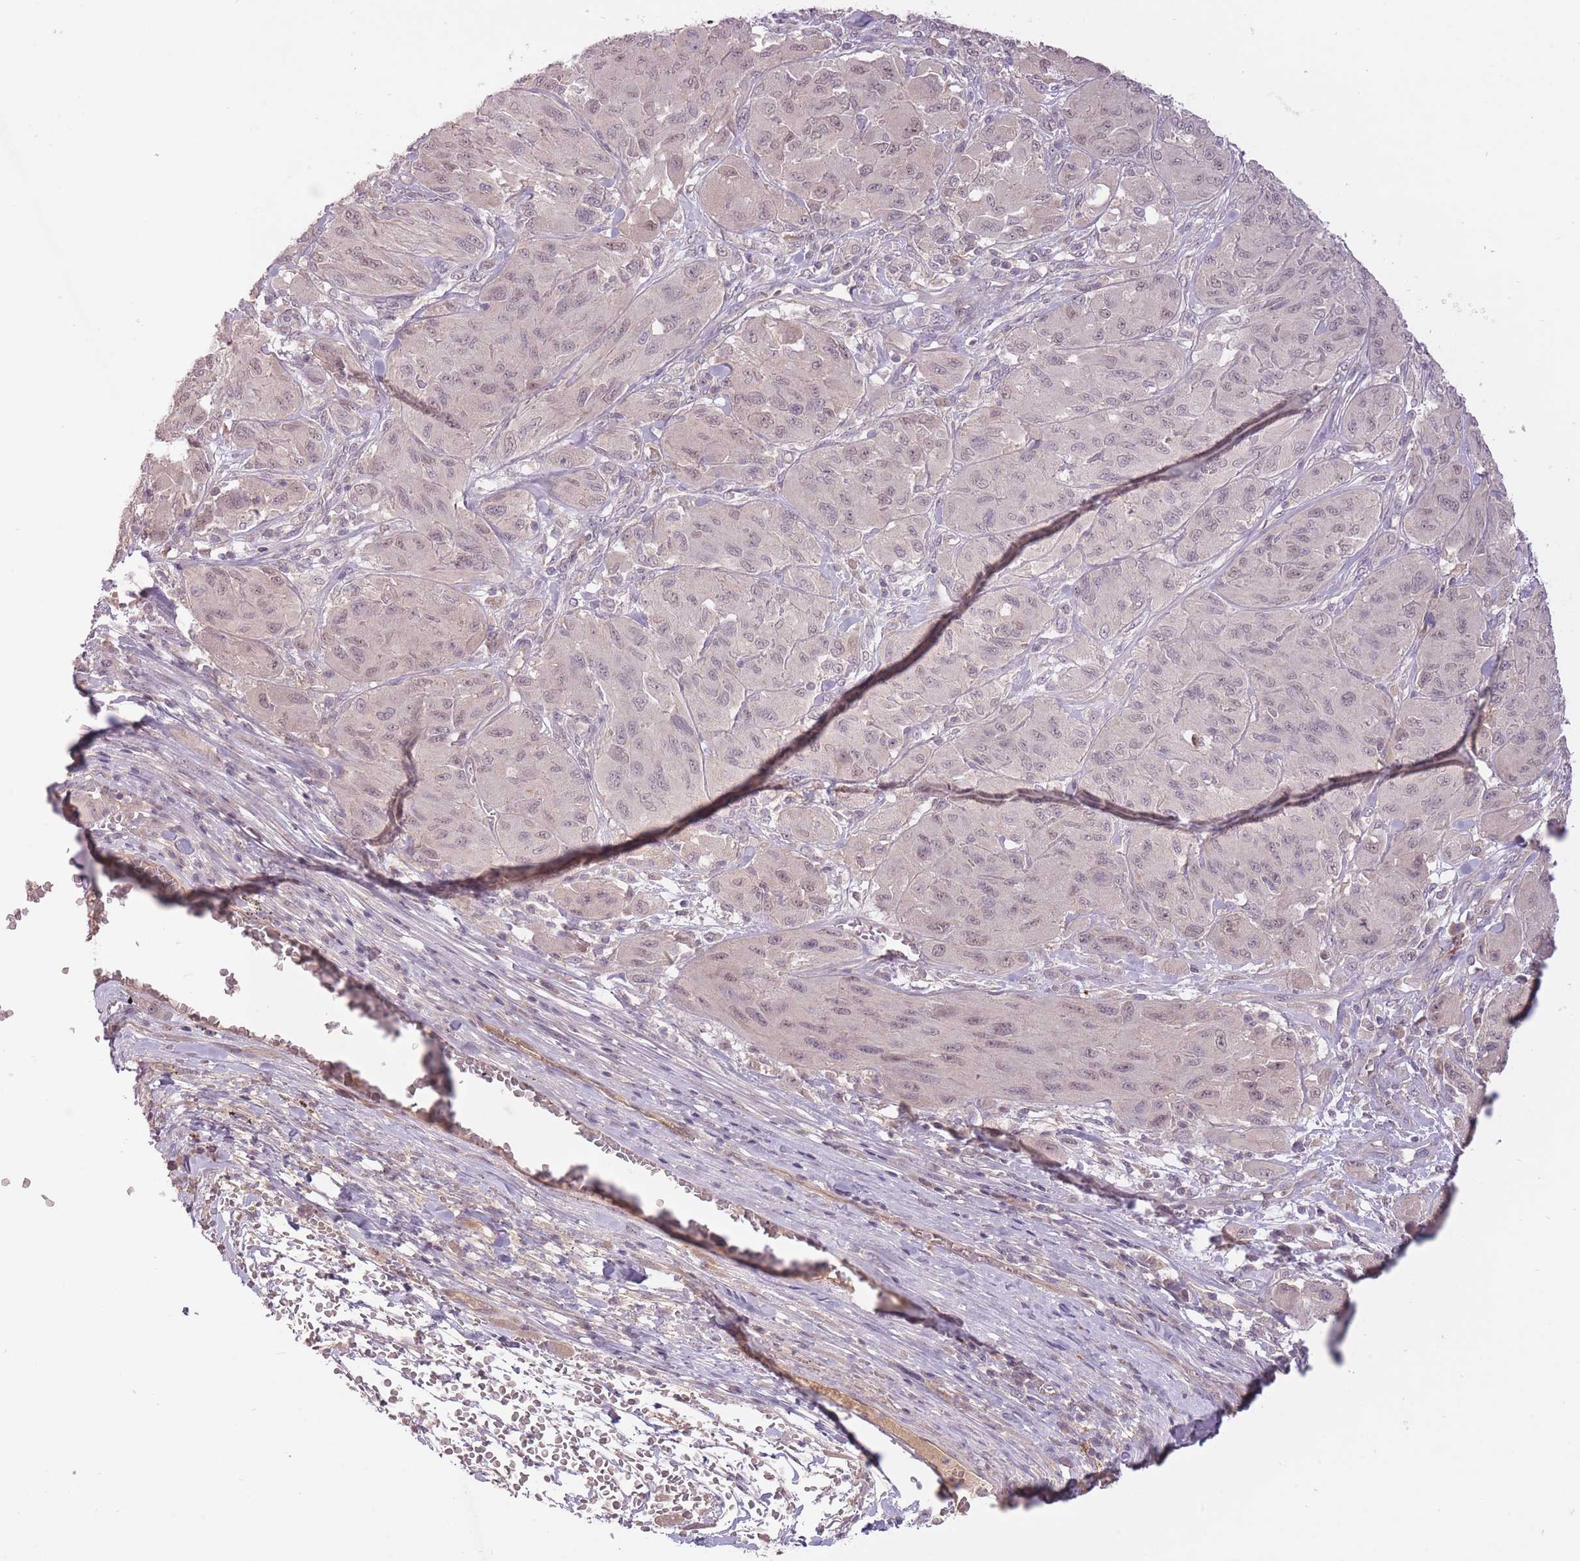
{"staining": {"intensity": "weak", "quantity": "25%-75%", "location": "nuclear"}, "tissue": "melanoma", "cell_type": "Tumor cells", "image_type": "cancer", "snomed": [{"axis": "morphology", "description": "Malignant melanoma, NOS"}, {"axis": "topography", "description": "Skin"}], "caption": "Human malignant melanoma stained with a brown dye shows weak nuclear positive staining in approximately 25%-75% of tumor cells.", "gene": "LRATD2", "patient": {"sex": "female", "age": 91}}